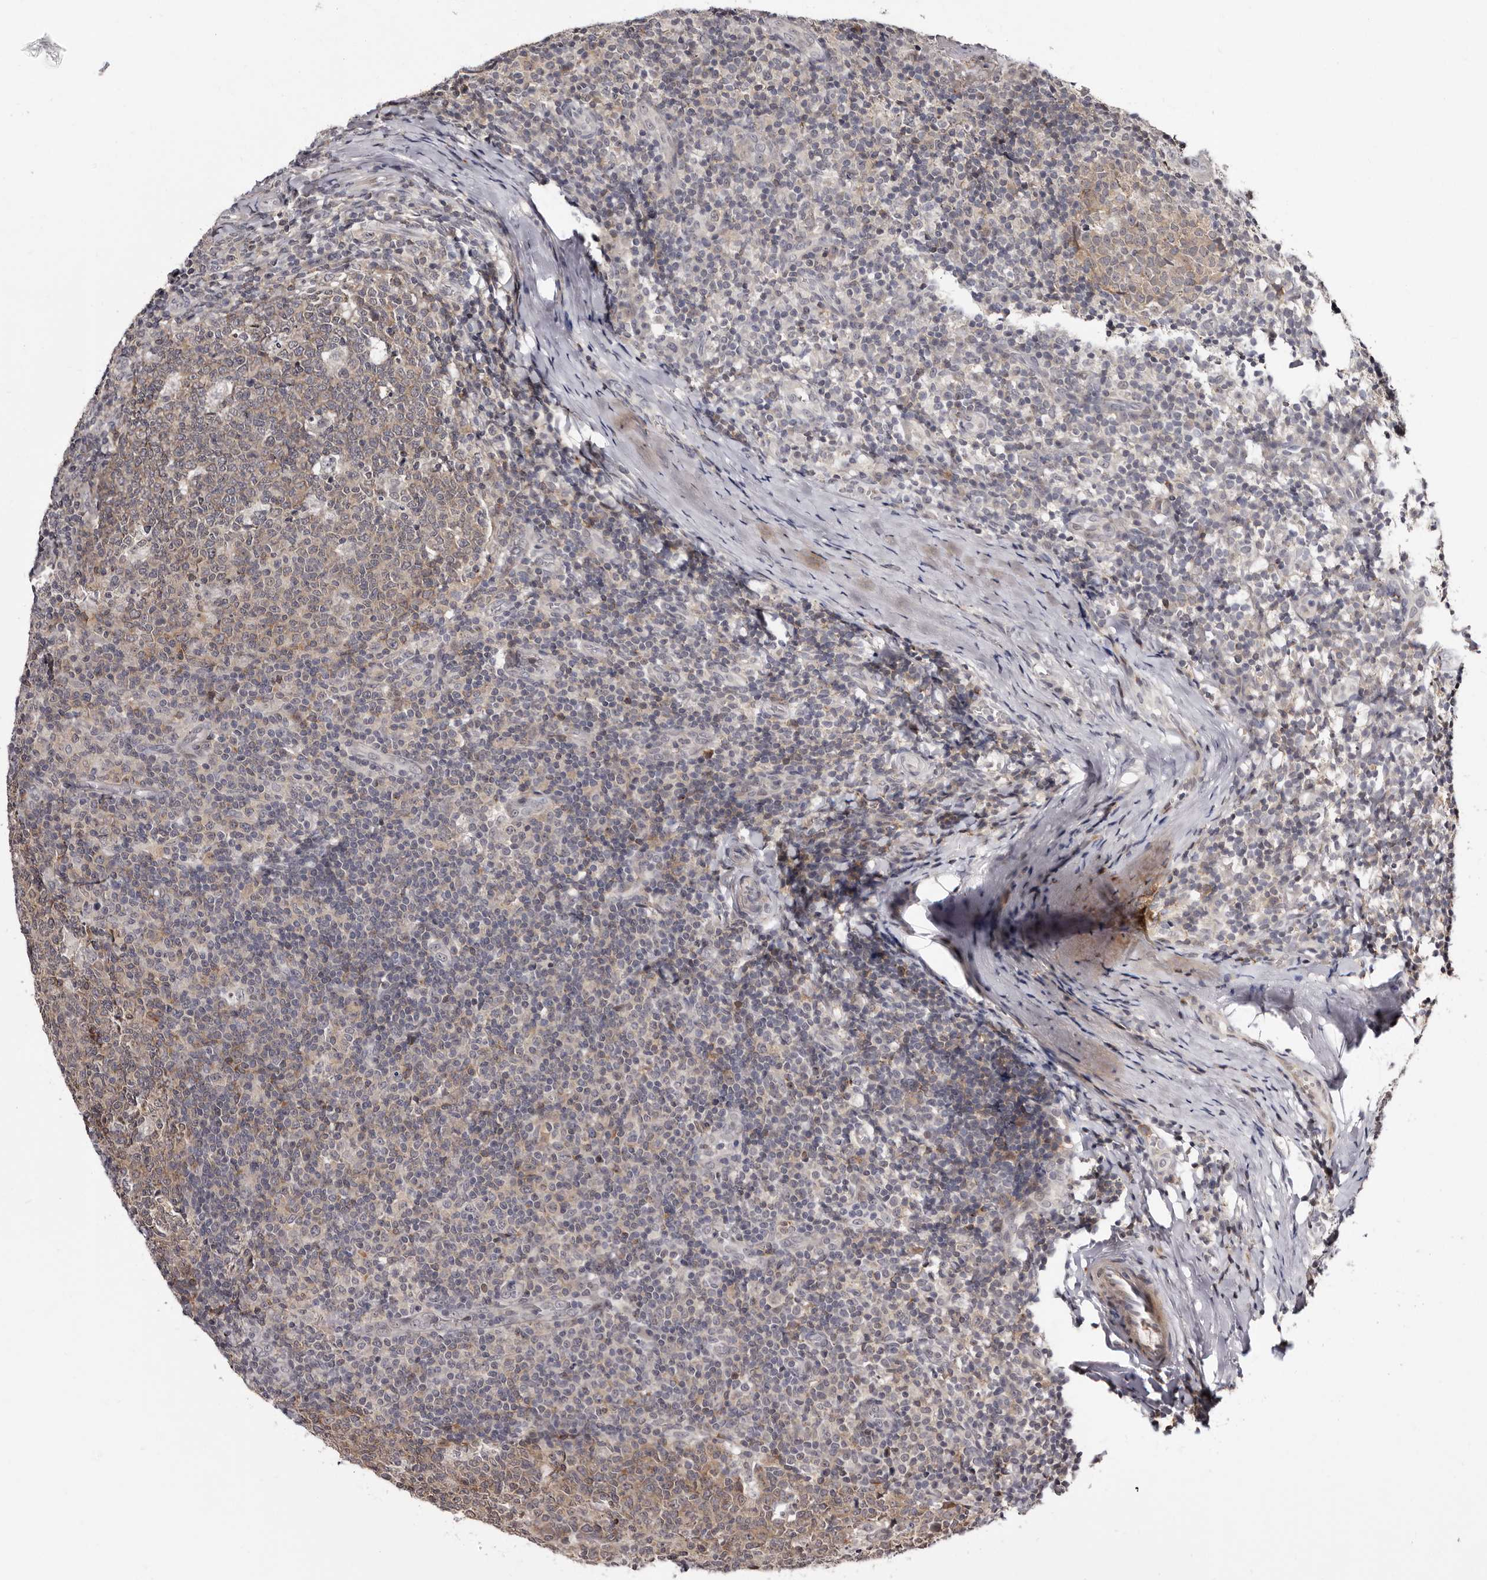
{"staining": {"intensity": "moderate", "quantity": ">75%", "location": "cytoplasmic/membranous"}, "tissue": "tonsil", "cell_type": "Germinal center cells", "image_type": "normal", "snomed": [{"axis": "morphology", "description": "Normal tissue, NOS"}, {"axis": "topography", "description": "Tonsil"}], "caption": "DAB (3,3'-diaminobenzidine) immunohistochemical staining of benign human tonsil demonstrates moderate cytoplasmic/membranous protein expression in approximately >75% of germinal center cells.", "gene": "PHF20L1", "patient": {"sex": "female", "age": 19}}